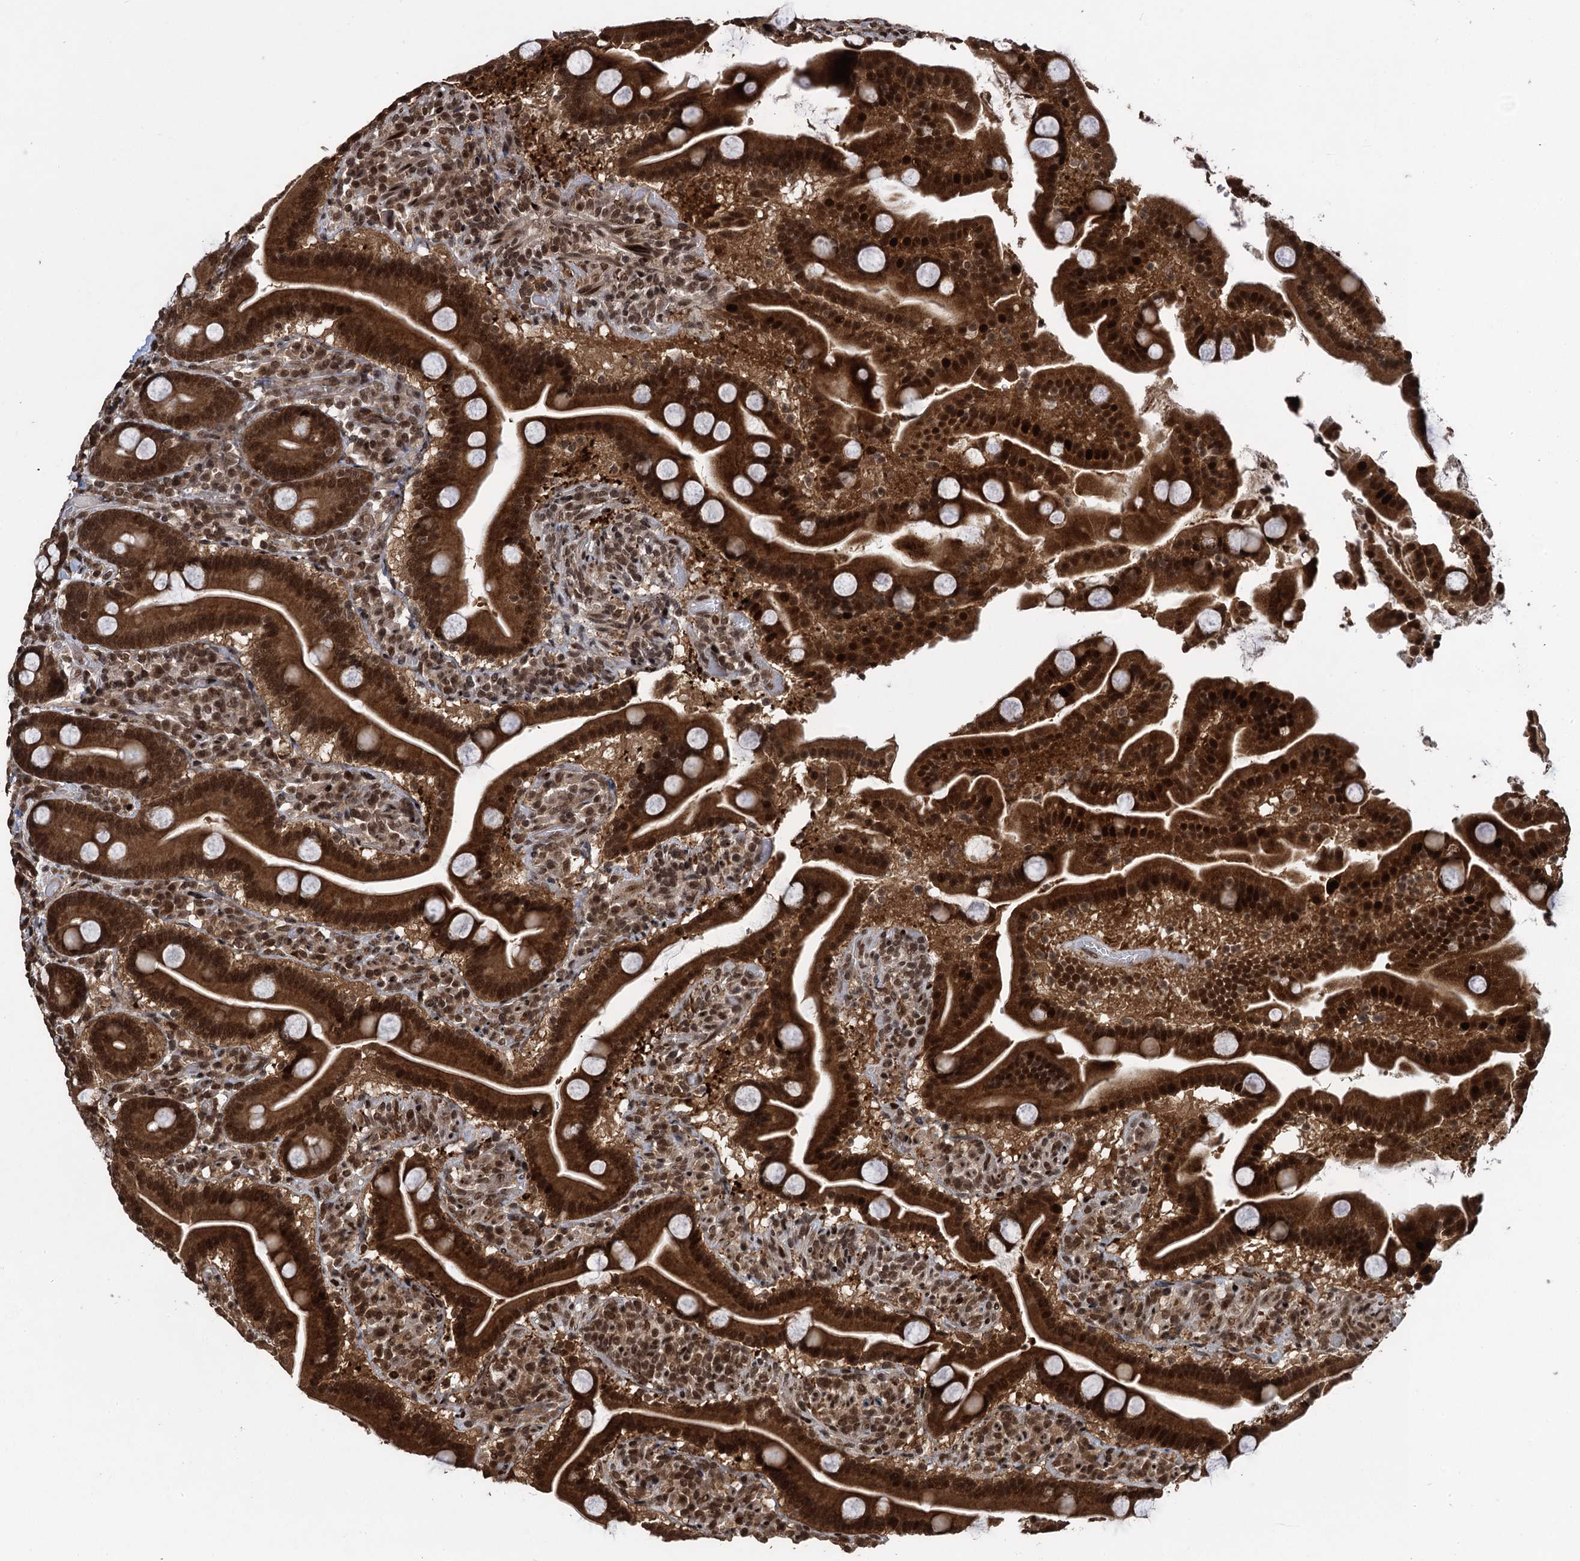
{"staining": {"intensity": "strong", "quantity": ">75%", "location": "cytoplasmic/membranous,nuclear"}, "tissue": "duodenum", "cell_type": "Glandular cells", "image_type": "normal", "snomed": [{"axis": "morphology", "description": "Normal tissue, NOS"}, {"axis": "topography", "description": "Duodenum"}], "caption": "Strong cytoplasmic/membranous,nuclear expression for a protein is seen in approximately >75% of glandular cells of normal duodenum using immunohistochemistry.", "gene": "ZNF169", "patient": {"sex": "male", "age": 55}}